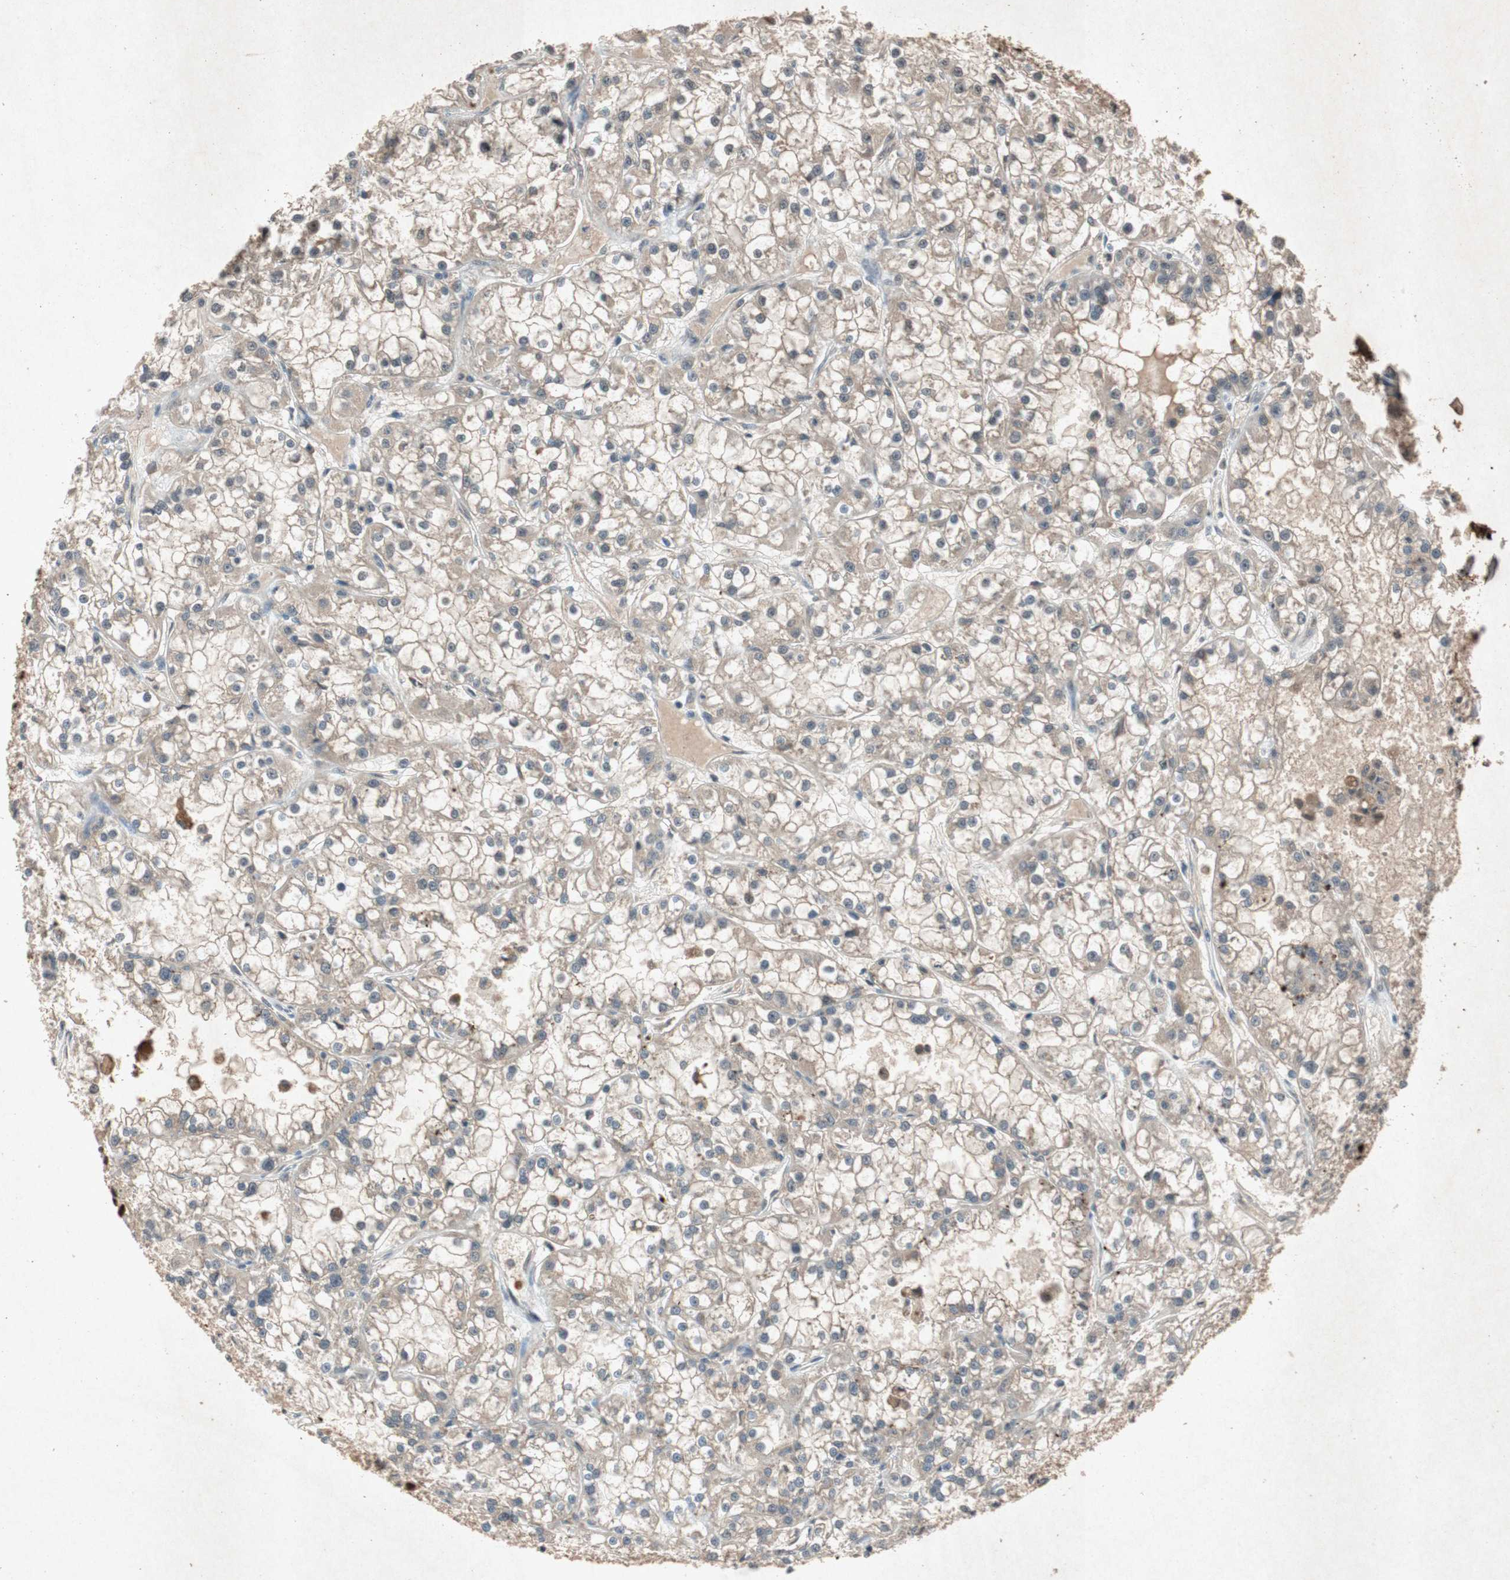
{"staining": {"intensity": "moderate", "quantity": "25%-75%", "location": "cytoplasmic/membranous,nuclear"}, "tissue": "renal cancer", "cell_type": "Tumor cells", "image_type": "cancer", "snomed": [{"axis": "morphology", "description": "Adenocarcinoma, NOS"}, {"axis": "topography", "description": "Kidney"}], "caption": "This micrograph displays adenocarcinoma (renal) stained with immunohistochemistry (IHC) to label a protein in brown. The cytoplasmic/membranous and nuclear of tumor cells show moderate positivity for the protein. Nuclei are counter-stained blue.", "gene": "PML", "patient": {"sex": "female", "age": 52}}